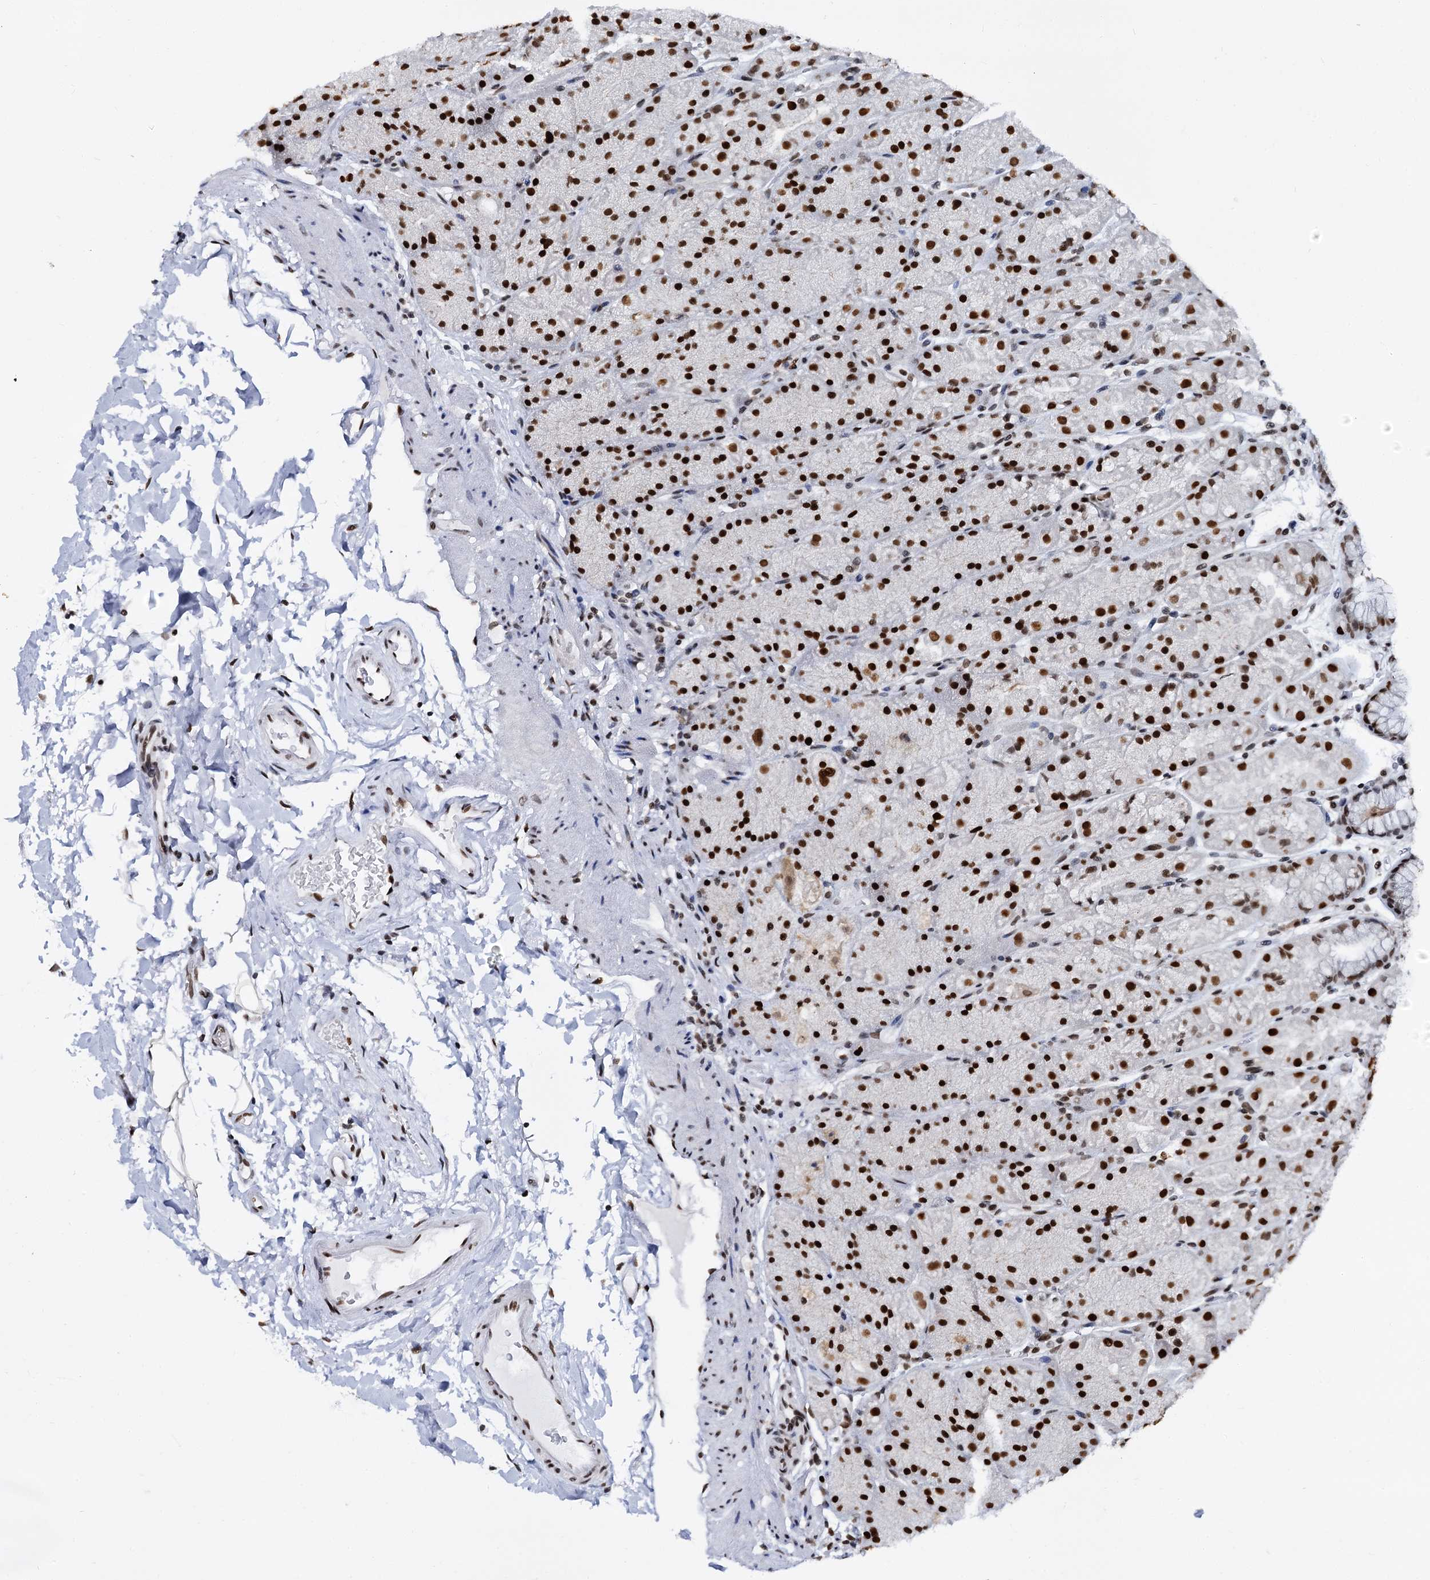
{"staining": {"intensity": "strong", "quantity": ">75%", "location": "nuclear"}, "tissue": "stomach", "cell_type": "Glandular cells", "image_type": "normal", "snomed": [{"axis": "morphology", "description": "Normal tissue, NOS"}, {"axis": "topography", "description": "Stomach, upper"}, {"axis": "topography", "description": "Stomach, lower"}], "caption": "Immunohistochemistry (DAB) staining of normal human stomach shows strong nuclear protein positivity in about >75% of glandular cells. (DAB (3,3'-diaminobenzidine) IHC with brightfield microscopy, high magnification).", "gene": "CMAS", "patient": {"sex": "male", "age": 67}}